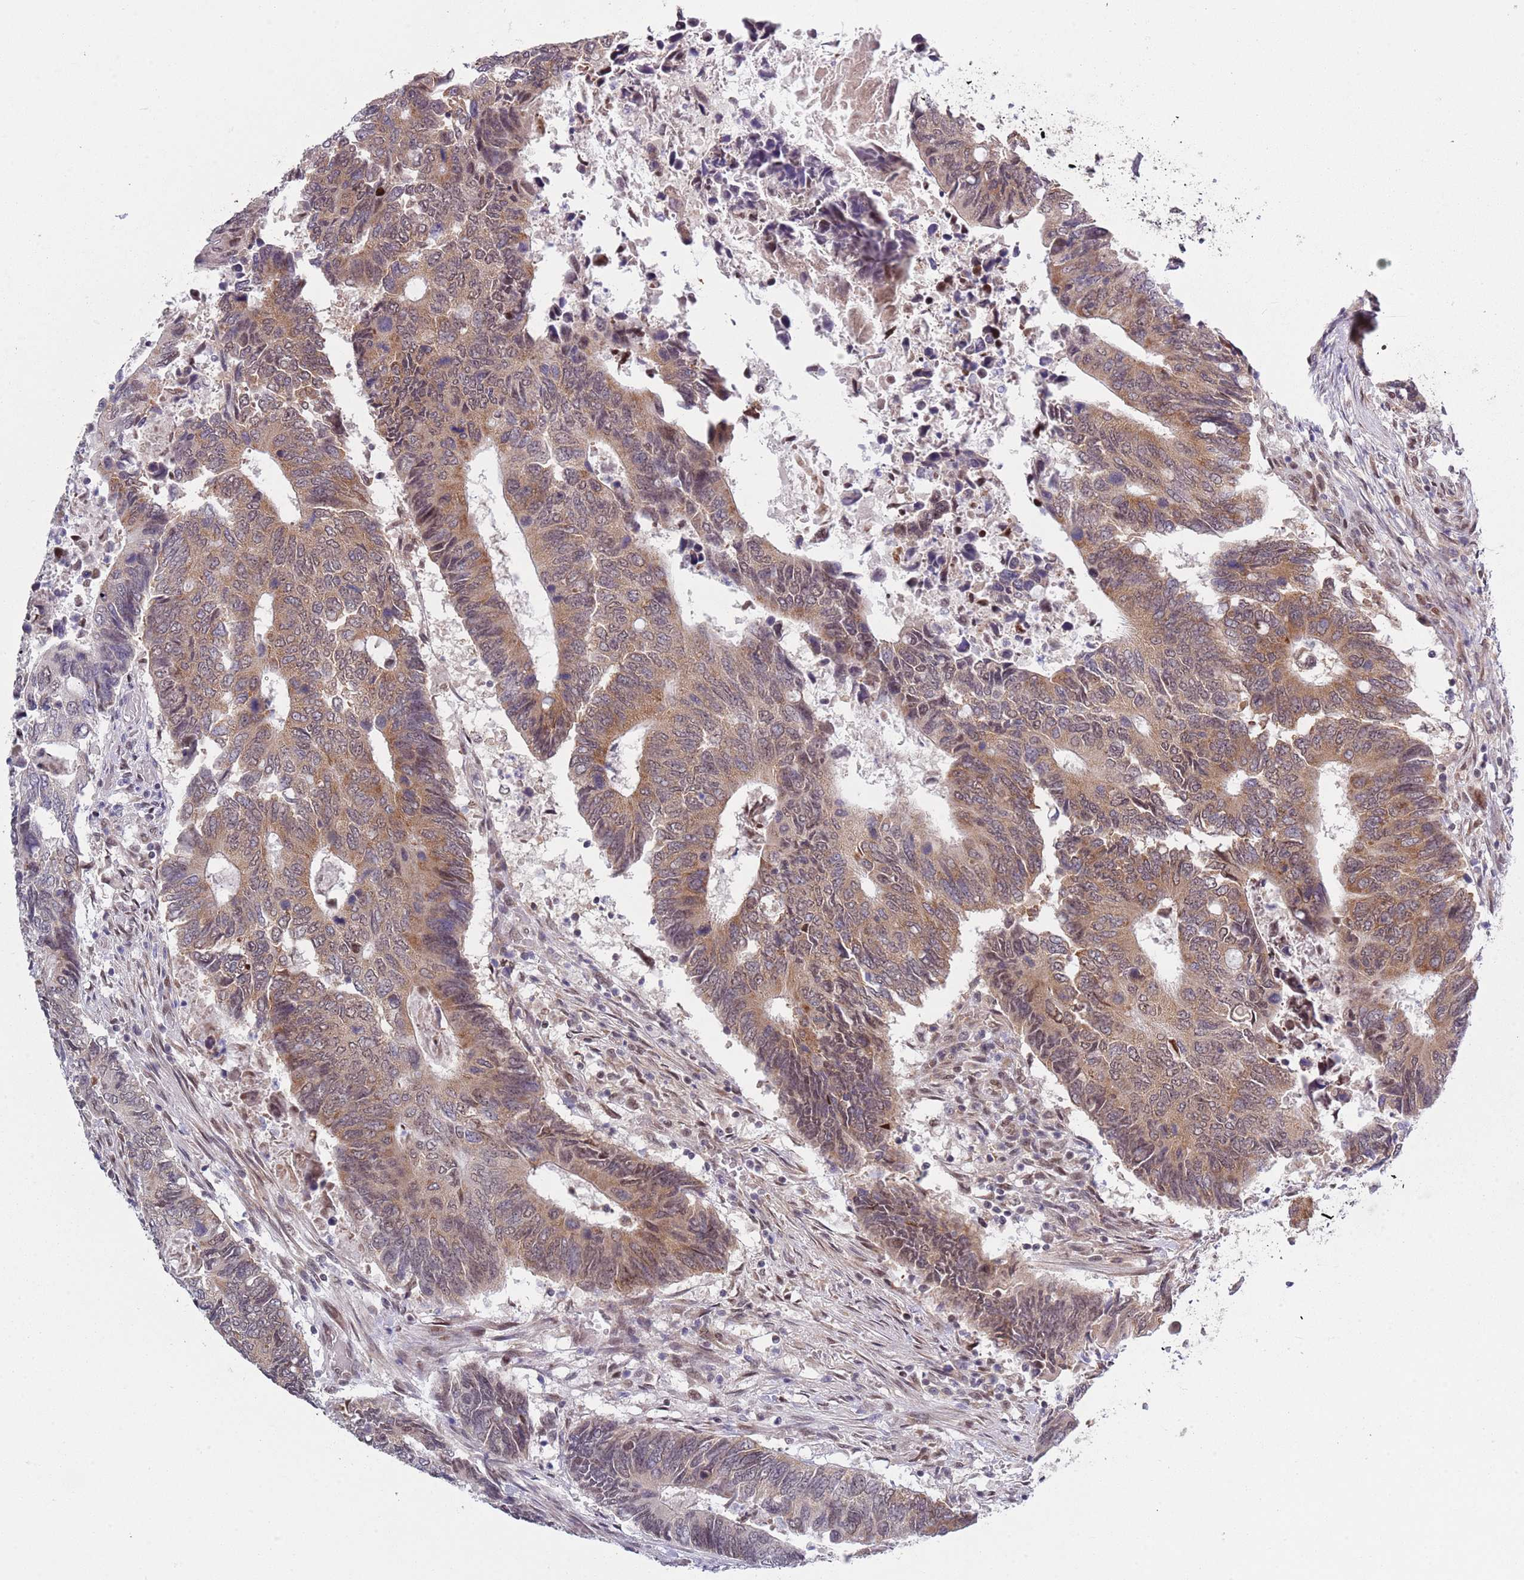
{"staining": {"intensity": "moderate", "quantity": "25%-75%", "location": "cytoplasmic/membranous,nuclear"}, "tissue": "colorectal cancer", "cell_type": "Tumor cells", "image_type": "cancer", "snomed": [{"axis": "morphology", "description": "Adenocarcinoma, NOS"}, {"axis": "topography", "description": "Colon"}], "caption": "Colorectal cancer (adenocarcinoma) tissue demonstrates moderate cytoplasmic/membranous and nuclear positivity in approximately 25%-75% of tumor cells, visualized by immunohistochemistry.", "gene": "SLC25A32", "patient": {"sex": "male", "age": 87}}